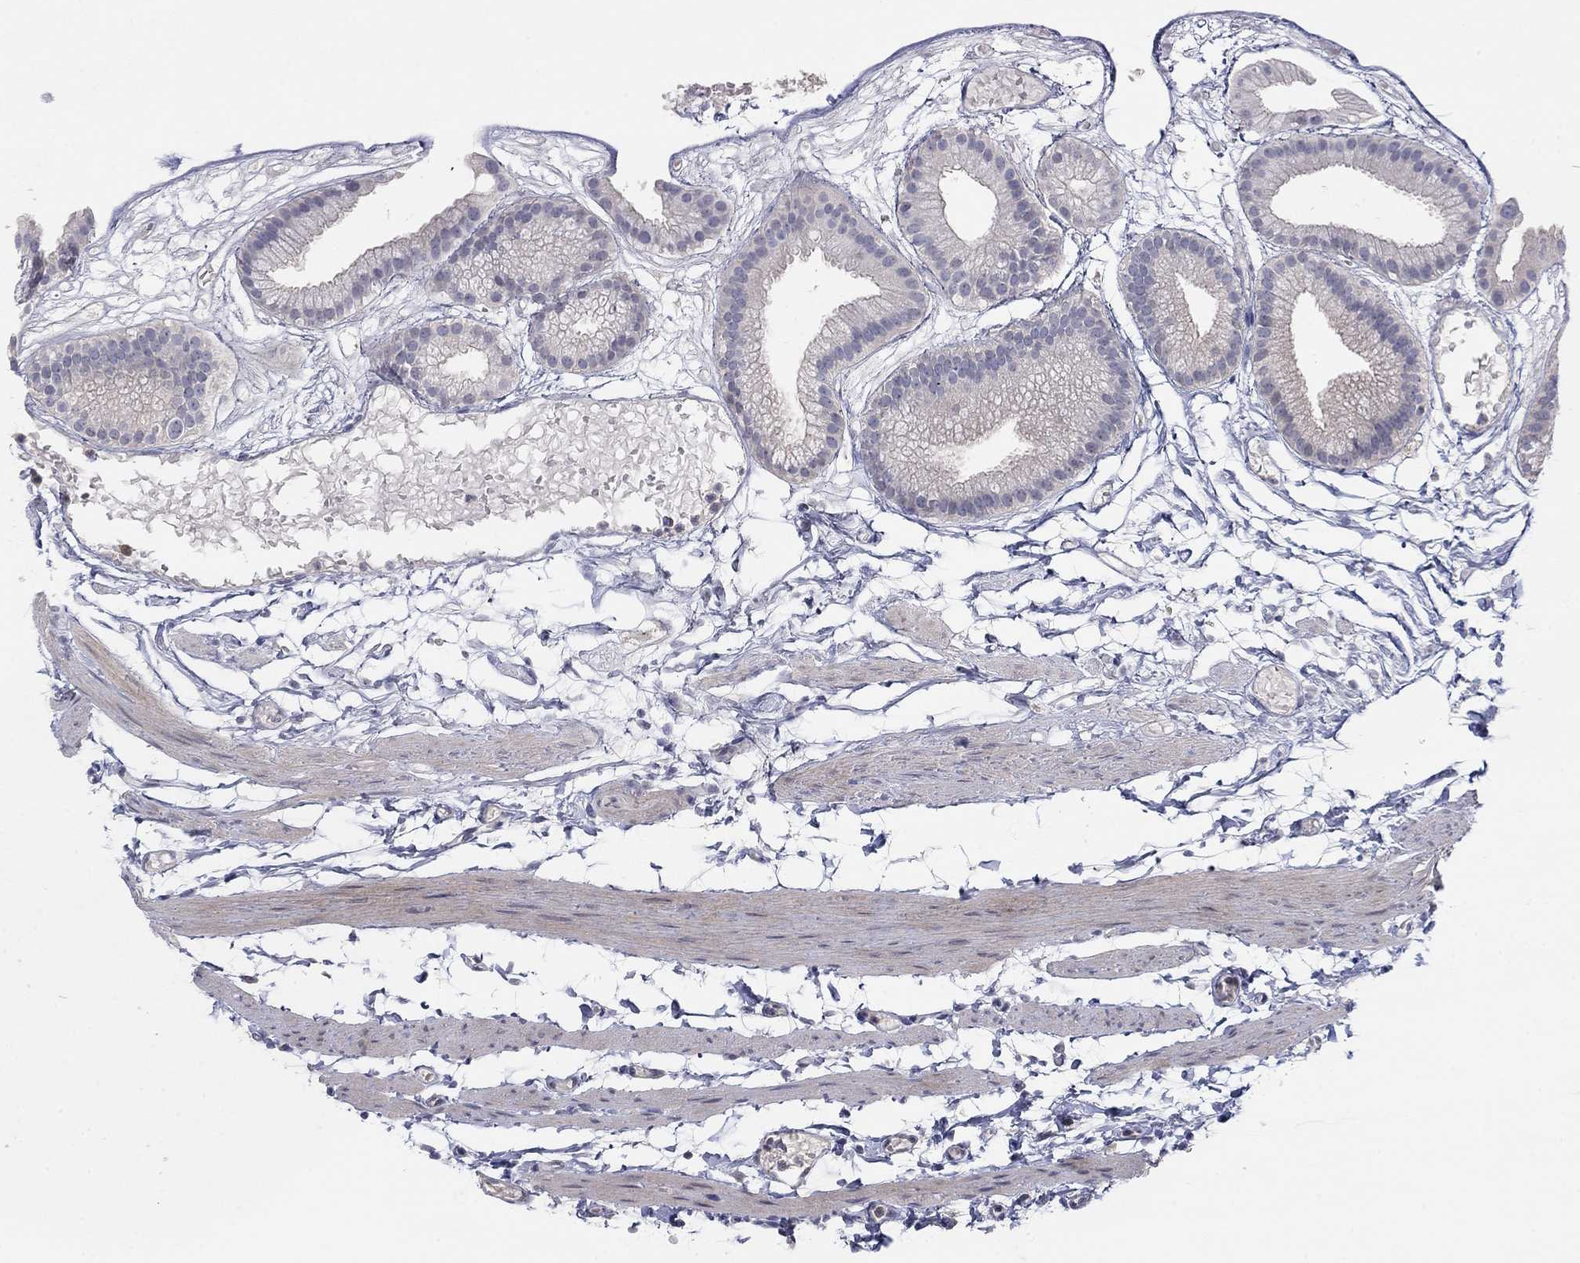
{"staining": {"intensity": "negative", "quantity": "none", "location": "none"}, "tissue": "gallbladder", "cell_type": "Glandular cells", "image_type": "normal", "snomed": [{"axis": "morphology", "description": "Normal tissue, NOS"}, {"axis": "topography", "description": "Gallbladder"}], "caption": "Immunohistochemistry (IHC) histopathology image of normal gallbladder: gallbladder stained with DAB reveals no significant protein staining in glandular cells.", "gene": "AMN1", "patient": {"sex": "female", "age": 45}}